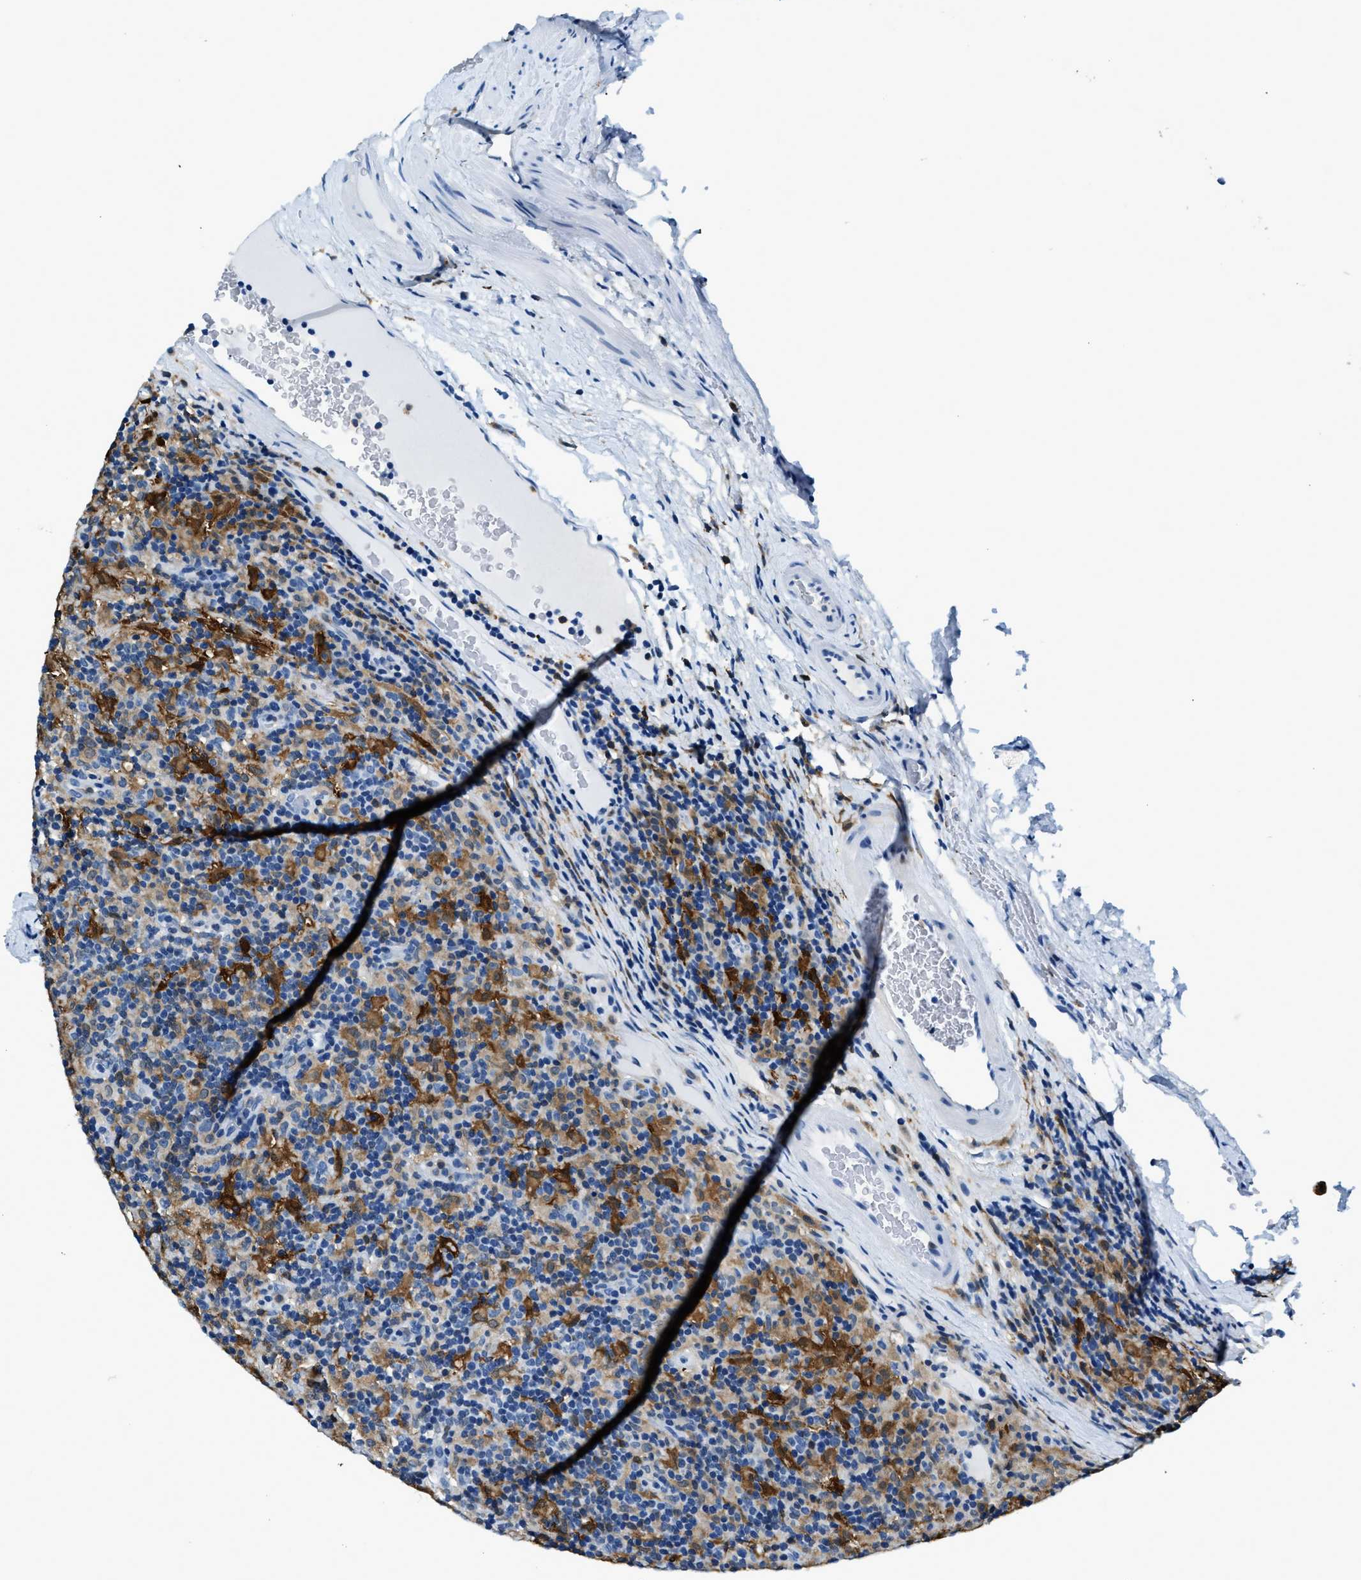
{"staining": {"intensity": "negative", "quantity": "none", "location": "none"}, "tissue": "lymphoma", "cell_type": "Tumor cells", "image_type": "cancer", "snomed": [{"axis": "morphology", "description": "Hodgkin's disease, NOS"}, {"axis": "topography", "description": "Lymph node"}], "caption": "The image demonstrates no staining of tumor cells in Hodgkin's disease.", "gene": "CAPG", "patient": {"sex": "male", "age": 70}}